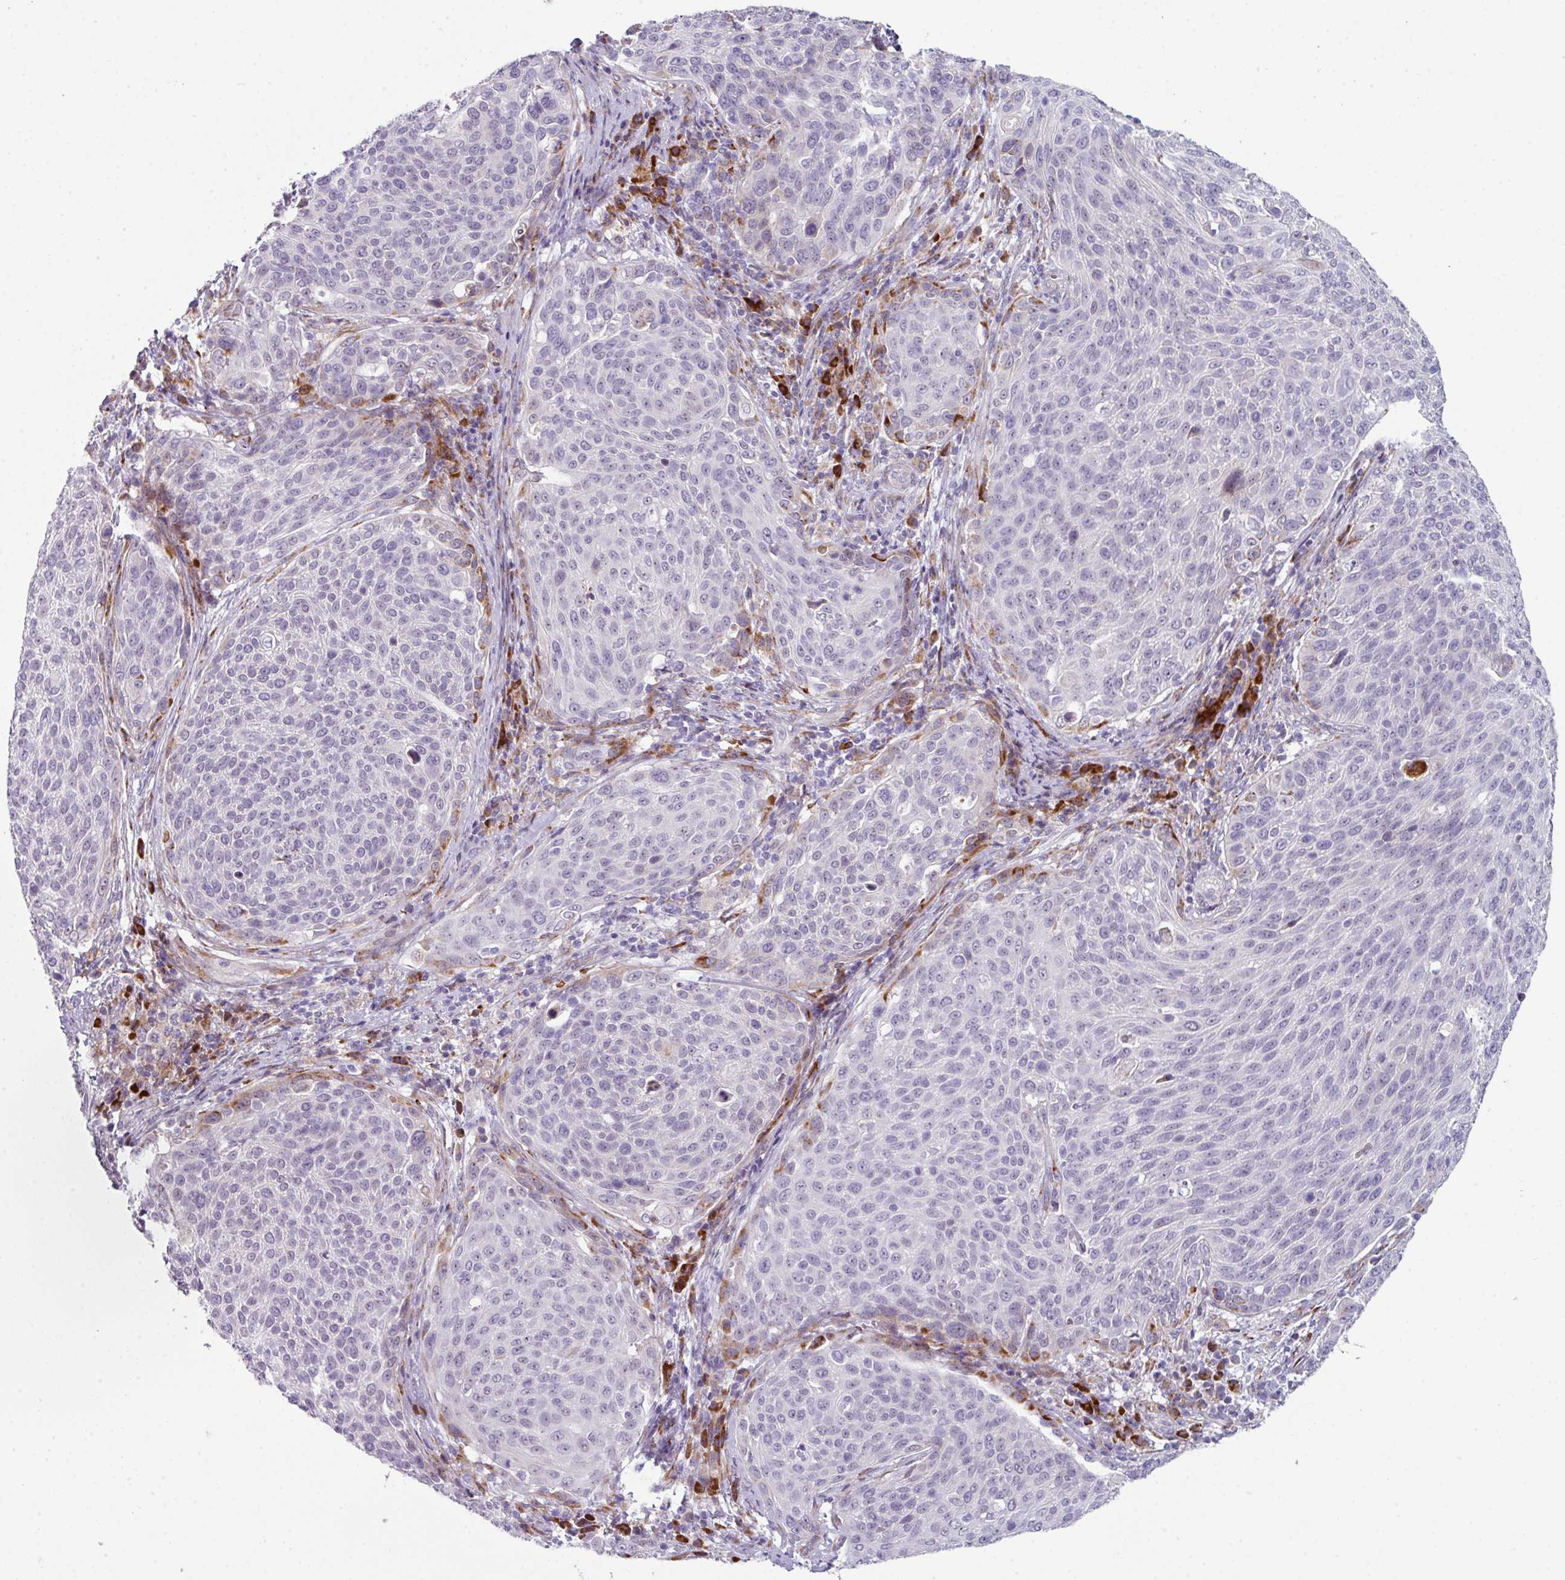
{"staining": {"intensity": "moderate", "quantity": "<25%", "location": "cytoplasmic/membranous"}, "tissue": "cervical cancer", "cell_type": "Tumor cells", "image_type": "cancer", "snomed": [{"axis": "morphology", "description": "Squamous cell carcinoma, NOS"}, {"axis": "topography", "description": "Cervix"}], "caption": "Cervical cancer (squamous cell carcinoma) tissue reveals moderate cytoplasmic/membranous staining in approximately <25% of tumor cells", "gene": "BMS1", "patient": {"sex": "female", "age": 31}}